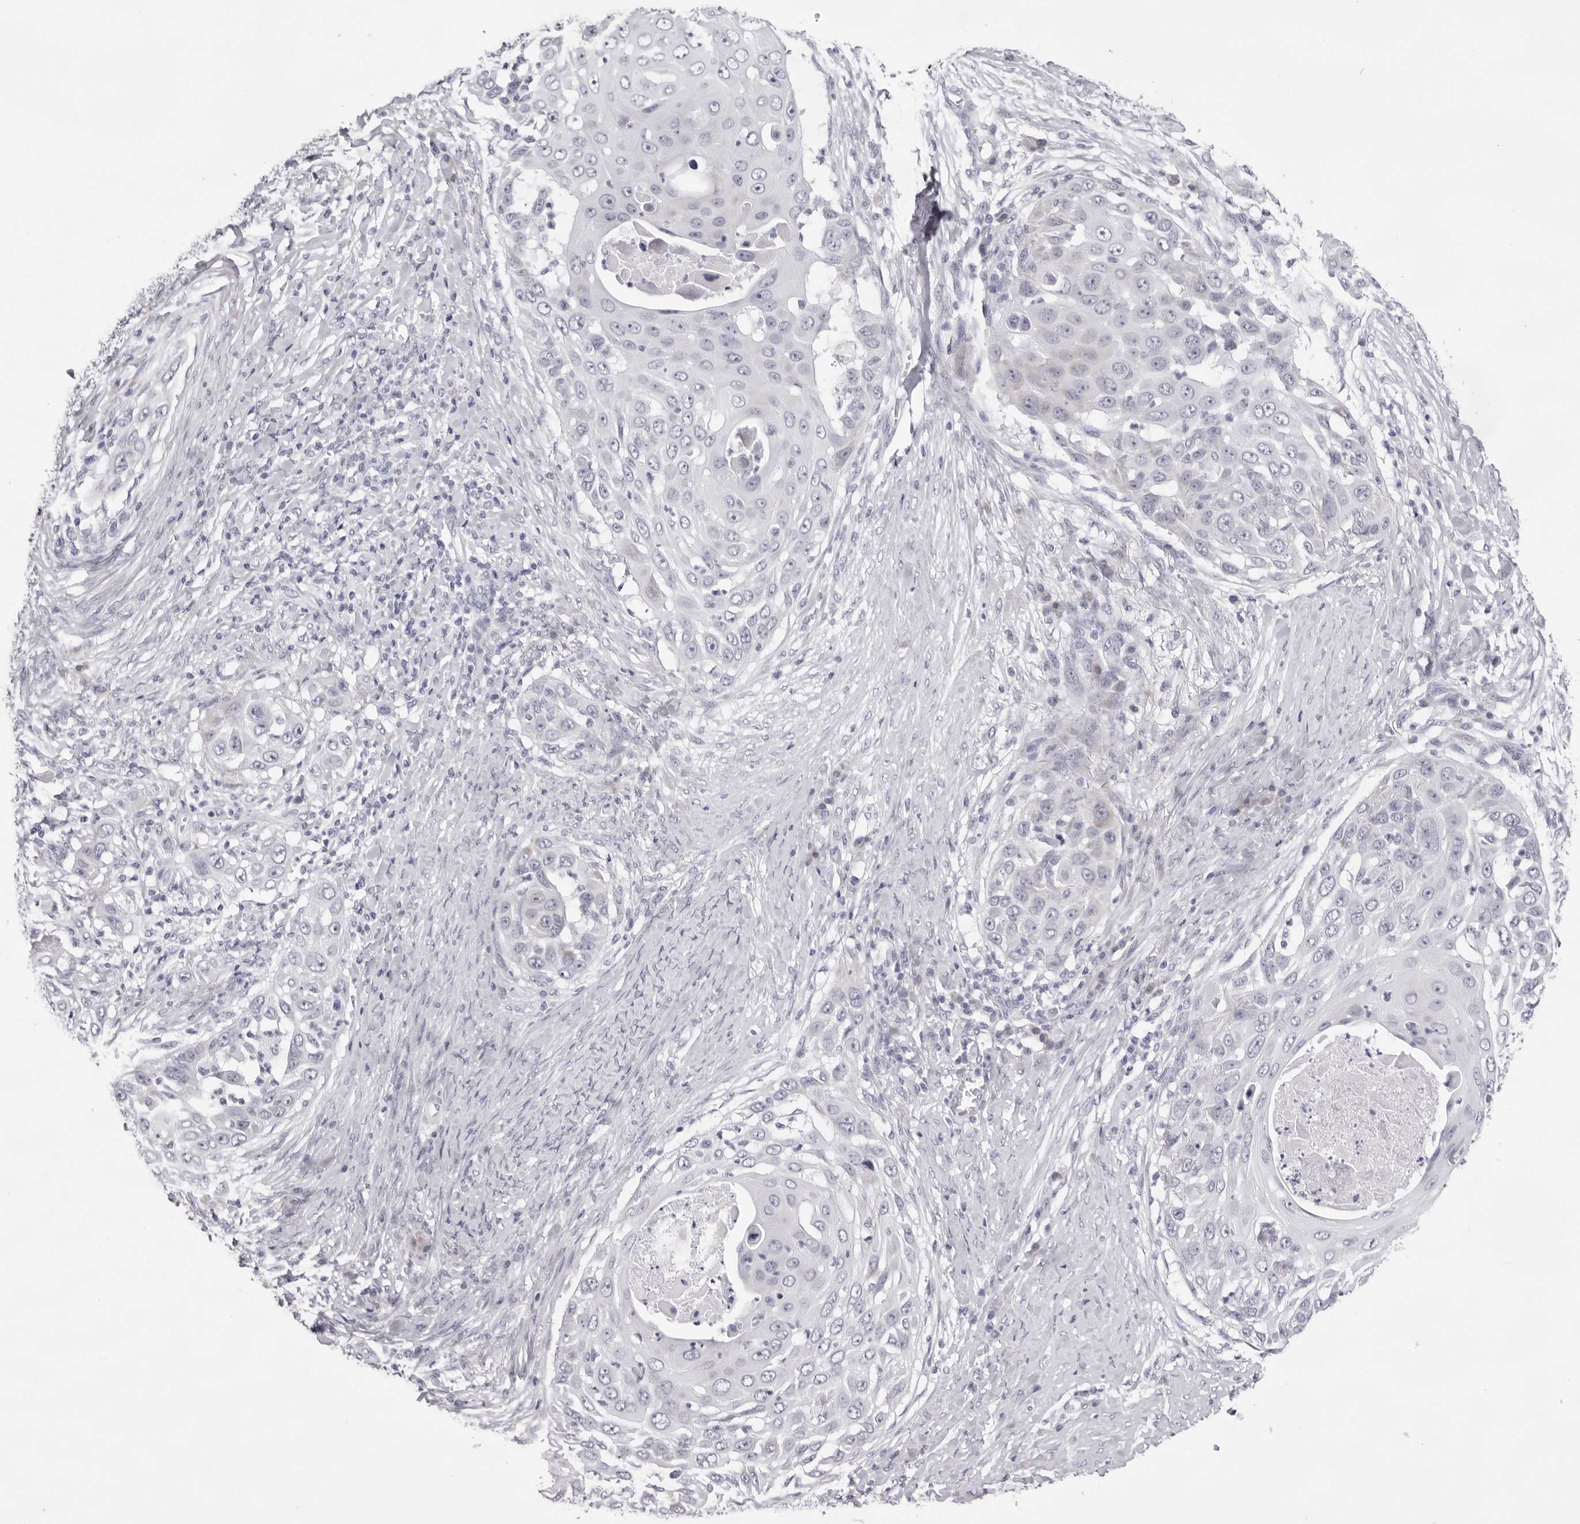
{"staining": {"intensity": "negative", "quantity": "none", "location": "none"}, "tissue": "skin cancer", "cell_type": "Tumor cells", "image_type": "cancer", "snomed": [{"axis": "morphology", "description": "Squamous cell carcinoma, NOS"}, {"axis": "topography", "description": "Skin"}], "caption": "This micrograph is of skin squamous cell carcinoma stained with immunohistochemistry to label a protein in brown with the nuclei are counter-stained blue. There is no positivity in tumor cells.", "gene": "SMIM2", "patient": {"sex": "female", "age": 44}}